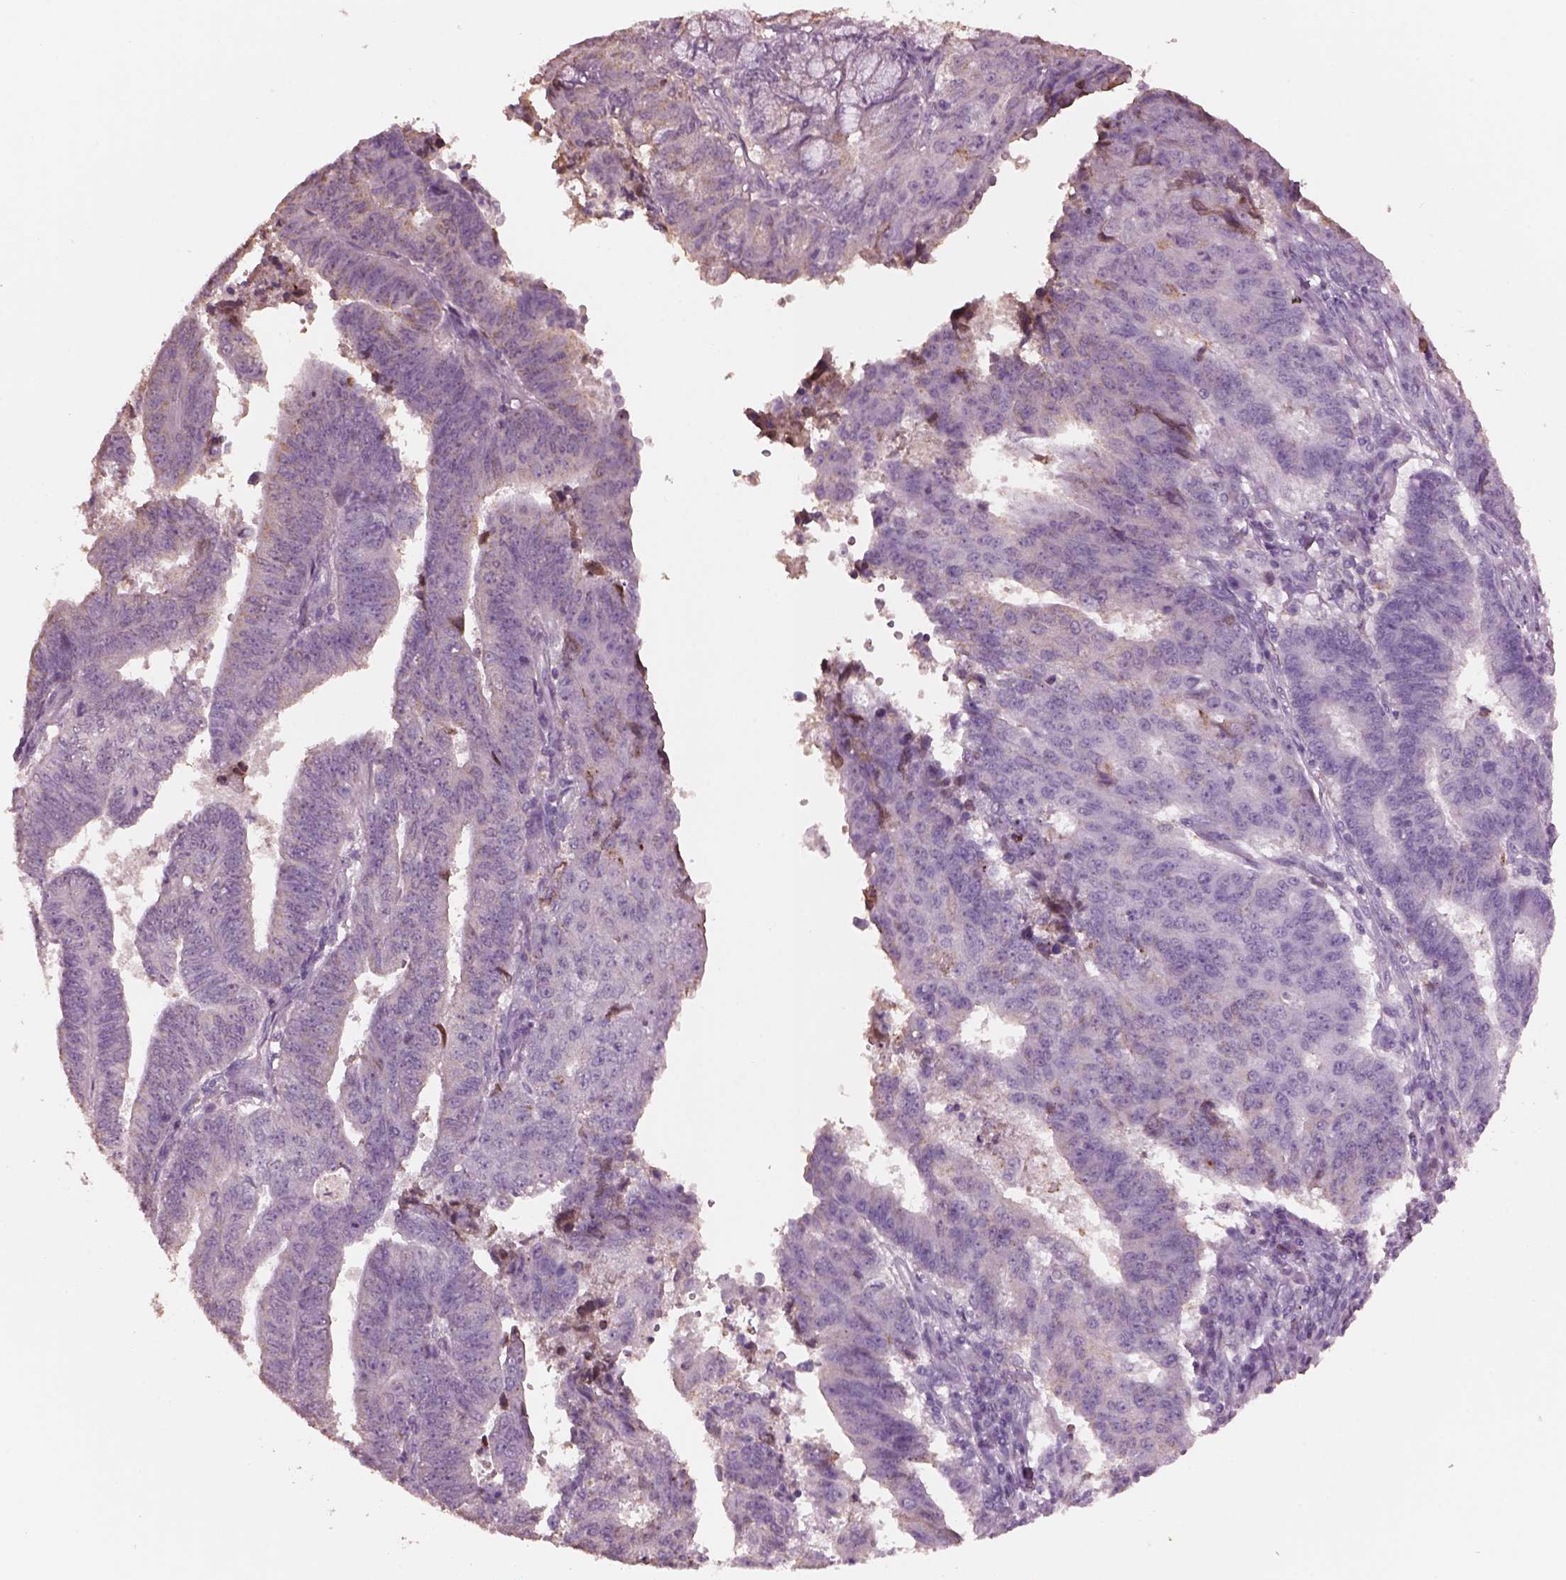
{"staining": {"intensity": "negative", "quantity": "none", "location": "none"}, "tissue": "endometrial cancer", "cell_type": "Tumor cells", "image_type": "cancer", "snomed": [{"axis": "morphology", "description": "Adenocarcinoma, NOS"}, {"axis": "topography", "description": "Endometrium"}], "caption": "Immunohistochemistry histopathology image of neoplastic tissue: human endometrial adenocarcinoma stained with DAB (3,3'-diaminobenzidine) shows no significant protein expression in tumor cells.", "gene": "SRI", "patient": {"sex": "female", "age": 82}}